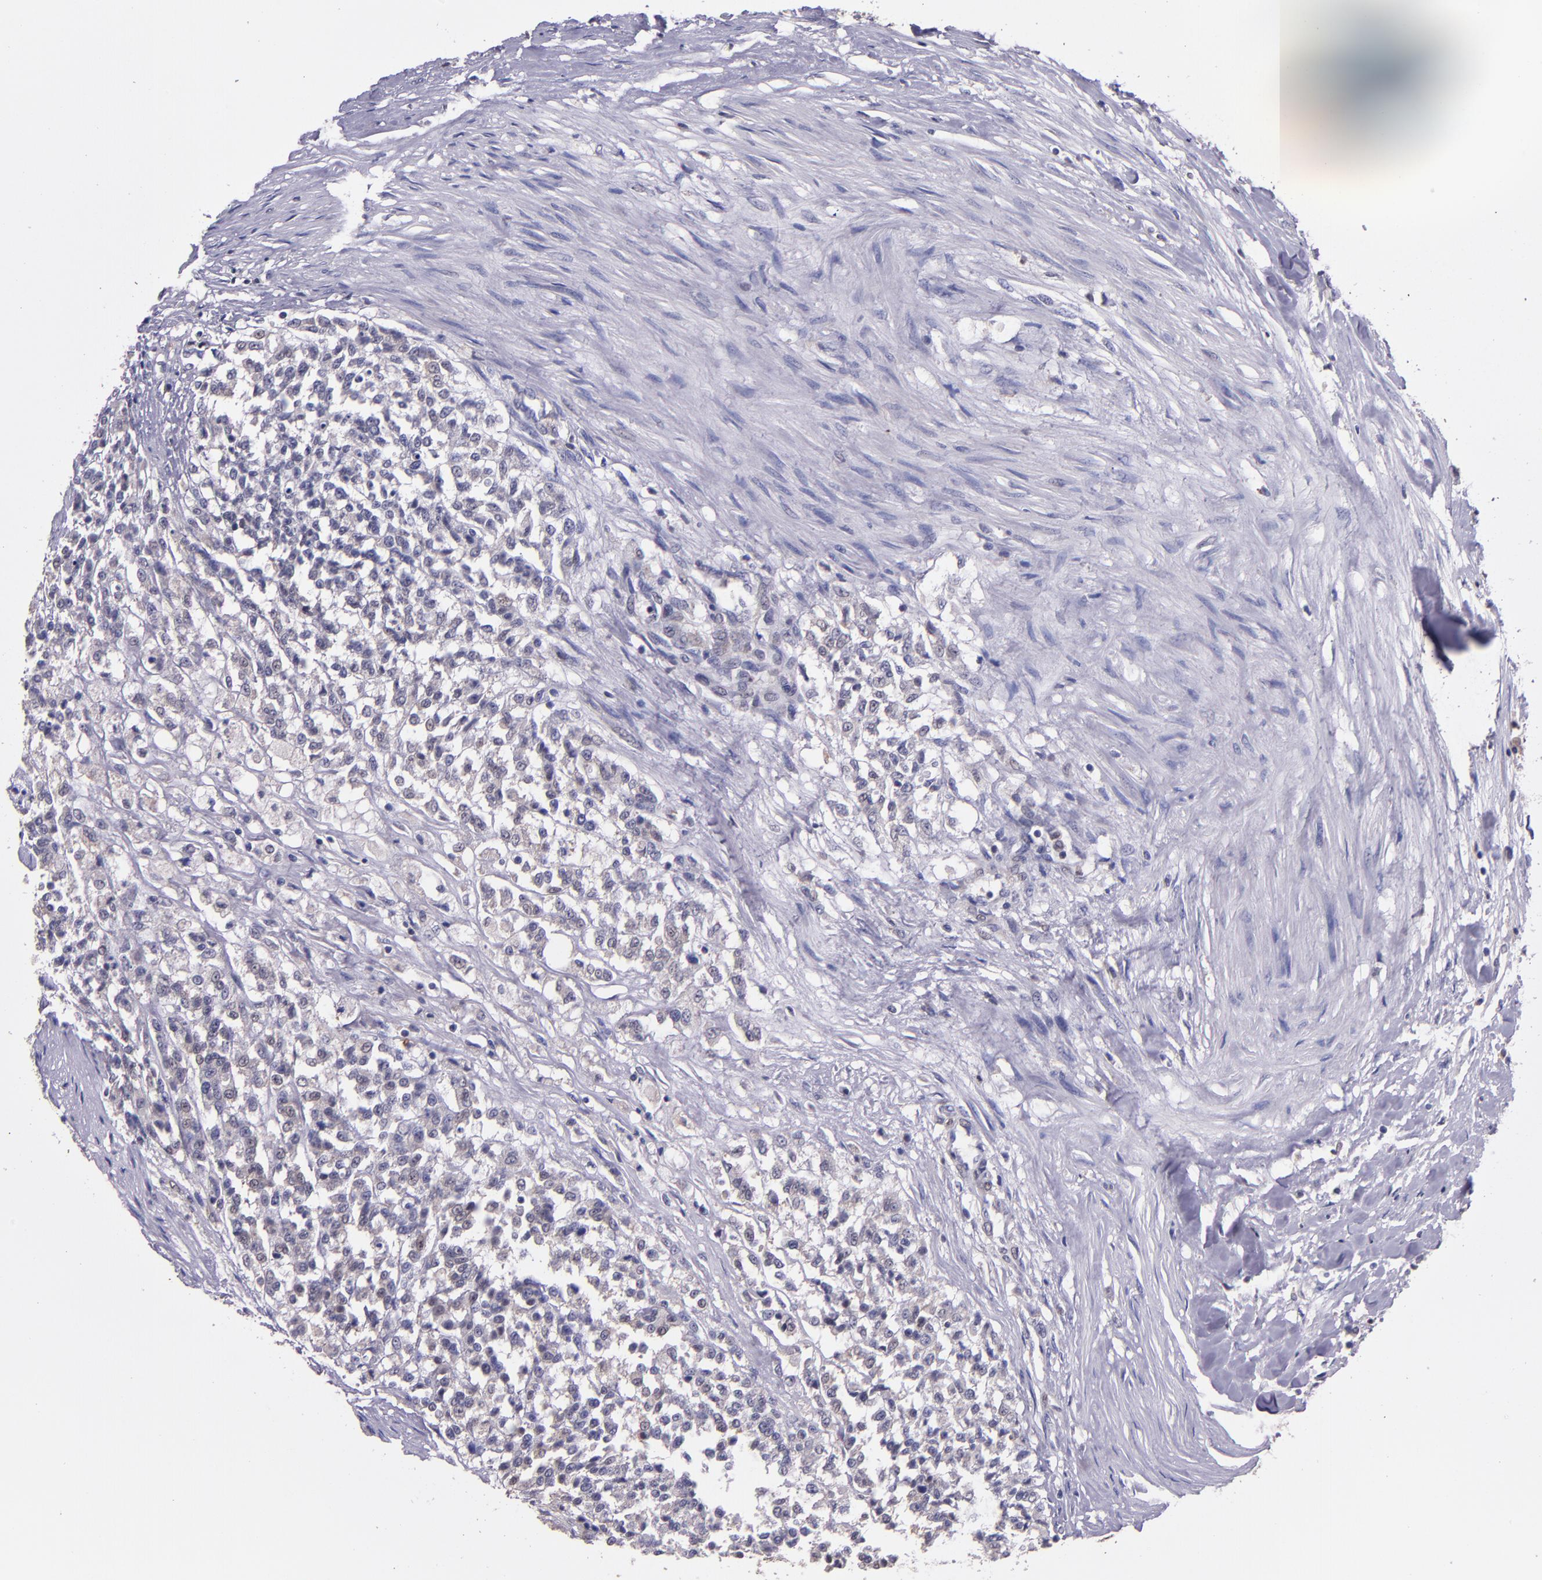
{"staining": {"intensity": "weak", "quantity": "25%-75%", "location": "cytoplasmic/membranous,nuclear"}, "tissue": "testis cancer", "cell_type": "Tumor cells", "image_type": "cancer", "snomed": [{"axis": "morphology", "description": "Seminoma, NOS"}, {"axis": "topography", "description": "Testis"}], "caption": "Testis cancer stained with immunohistochemistry (IHC) exhibits weak cytoplasmic/membranous and nuclear expression in about 25%-75% of tumor cells.", "gene": "STAT6", "patient": {"sex": "male", "age": 59}}